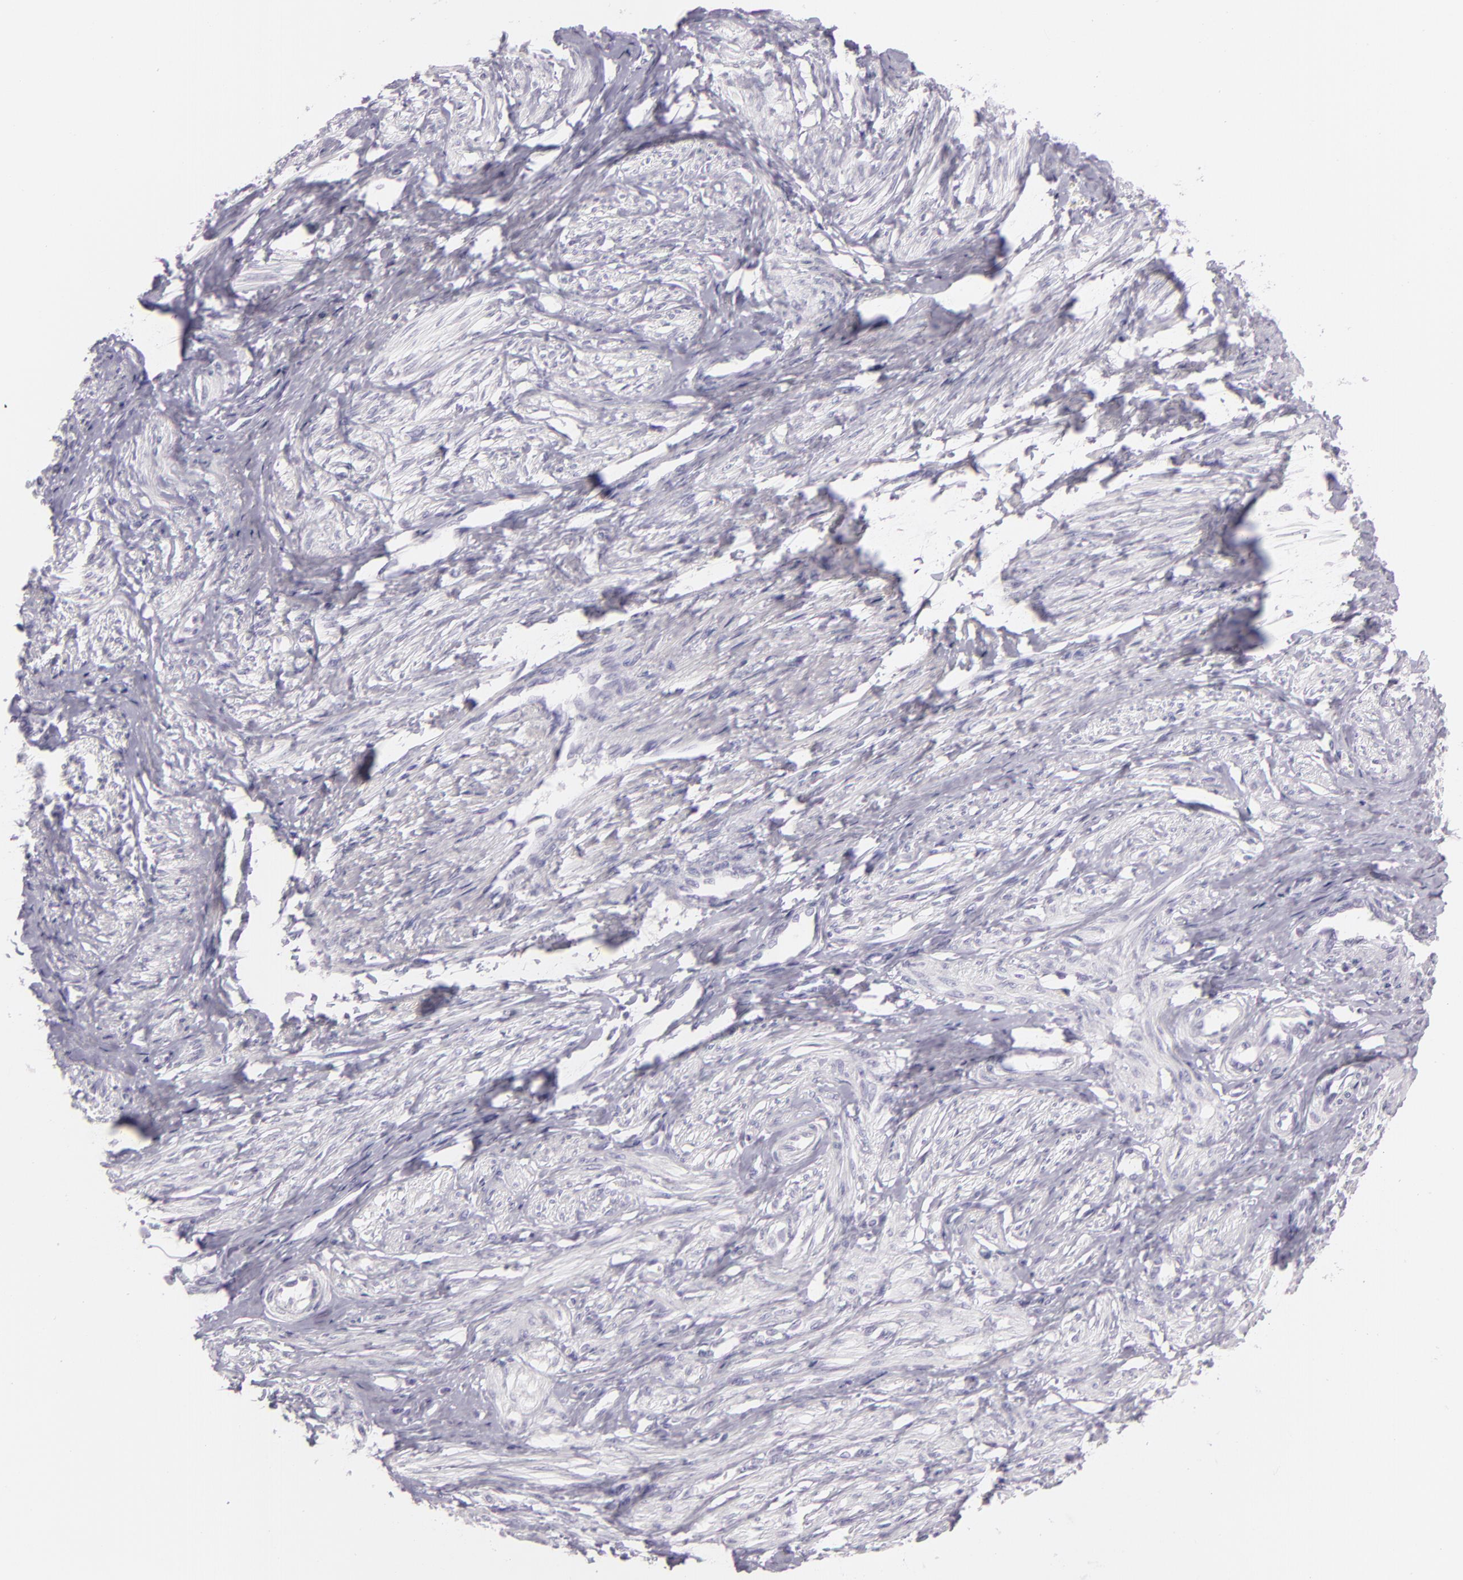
{"staining": {"intensity": "negative", "quantity": "none", "location": "none"}, "tissue": "smooth muscle", "cell_type": "Smooth muscle cells", "image_type": "normal", "snomed": [{"axis": "morphology", "description": "Normal tissue, NOS"}, {"axis": "topography", "description": "Smooth muscle"}, {"axis": "topography", "description": "Uterus"}], "caption": "High power microscopy histopathology image of an IHC image of benign smooth muscle, revealing no significant staining in smooth muscle cells.", "gene": "MUC6", "patient": {"sex": "female", "age": 39}}